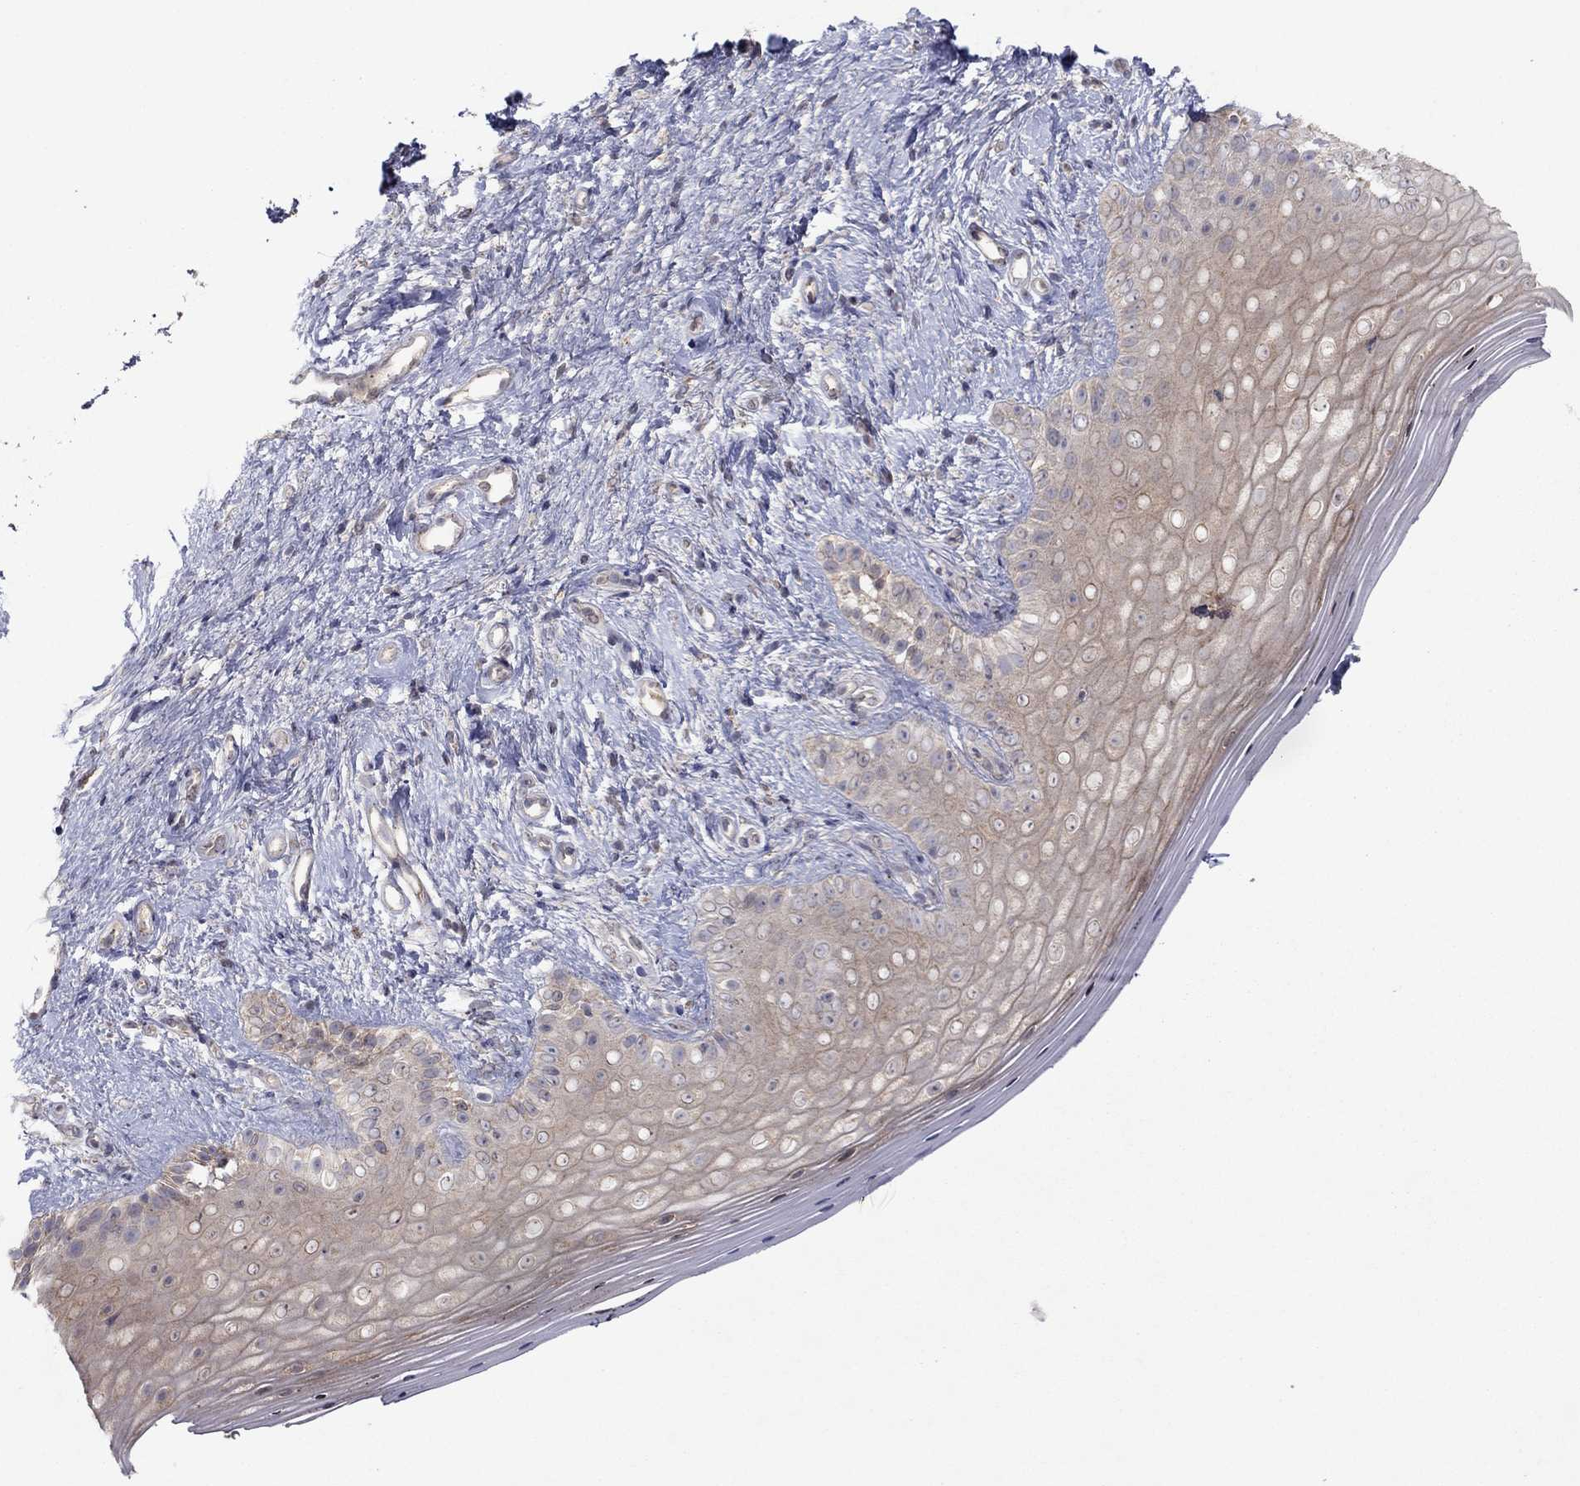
{"staining": {"intensity": "weak", "quantity": "25%-75%", "location": "cytoplasmic/membranous"}, "tissue": "vagina", "cell_type": "Squamous epithelial cells", "image_type": "normal", "snomed": [{"axis": "morphology", "description": "Normal tissue, NOS"}, {"axis": "topography", "description": "Vagina"}], "caption": "Vagina stained with immunohistochemistry exhibits weak cytoplasmic/membranous expression in about 25%-75% of squamous epithelial cells.", "gene": "CRACDL", "patient": {"sex": "female", "age": 47}}